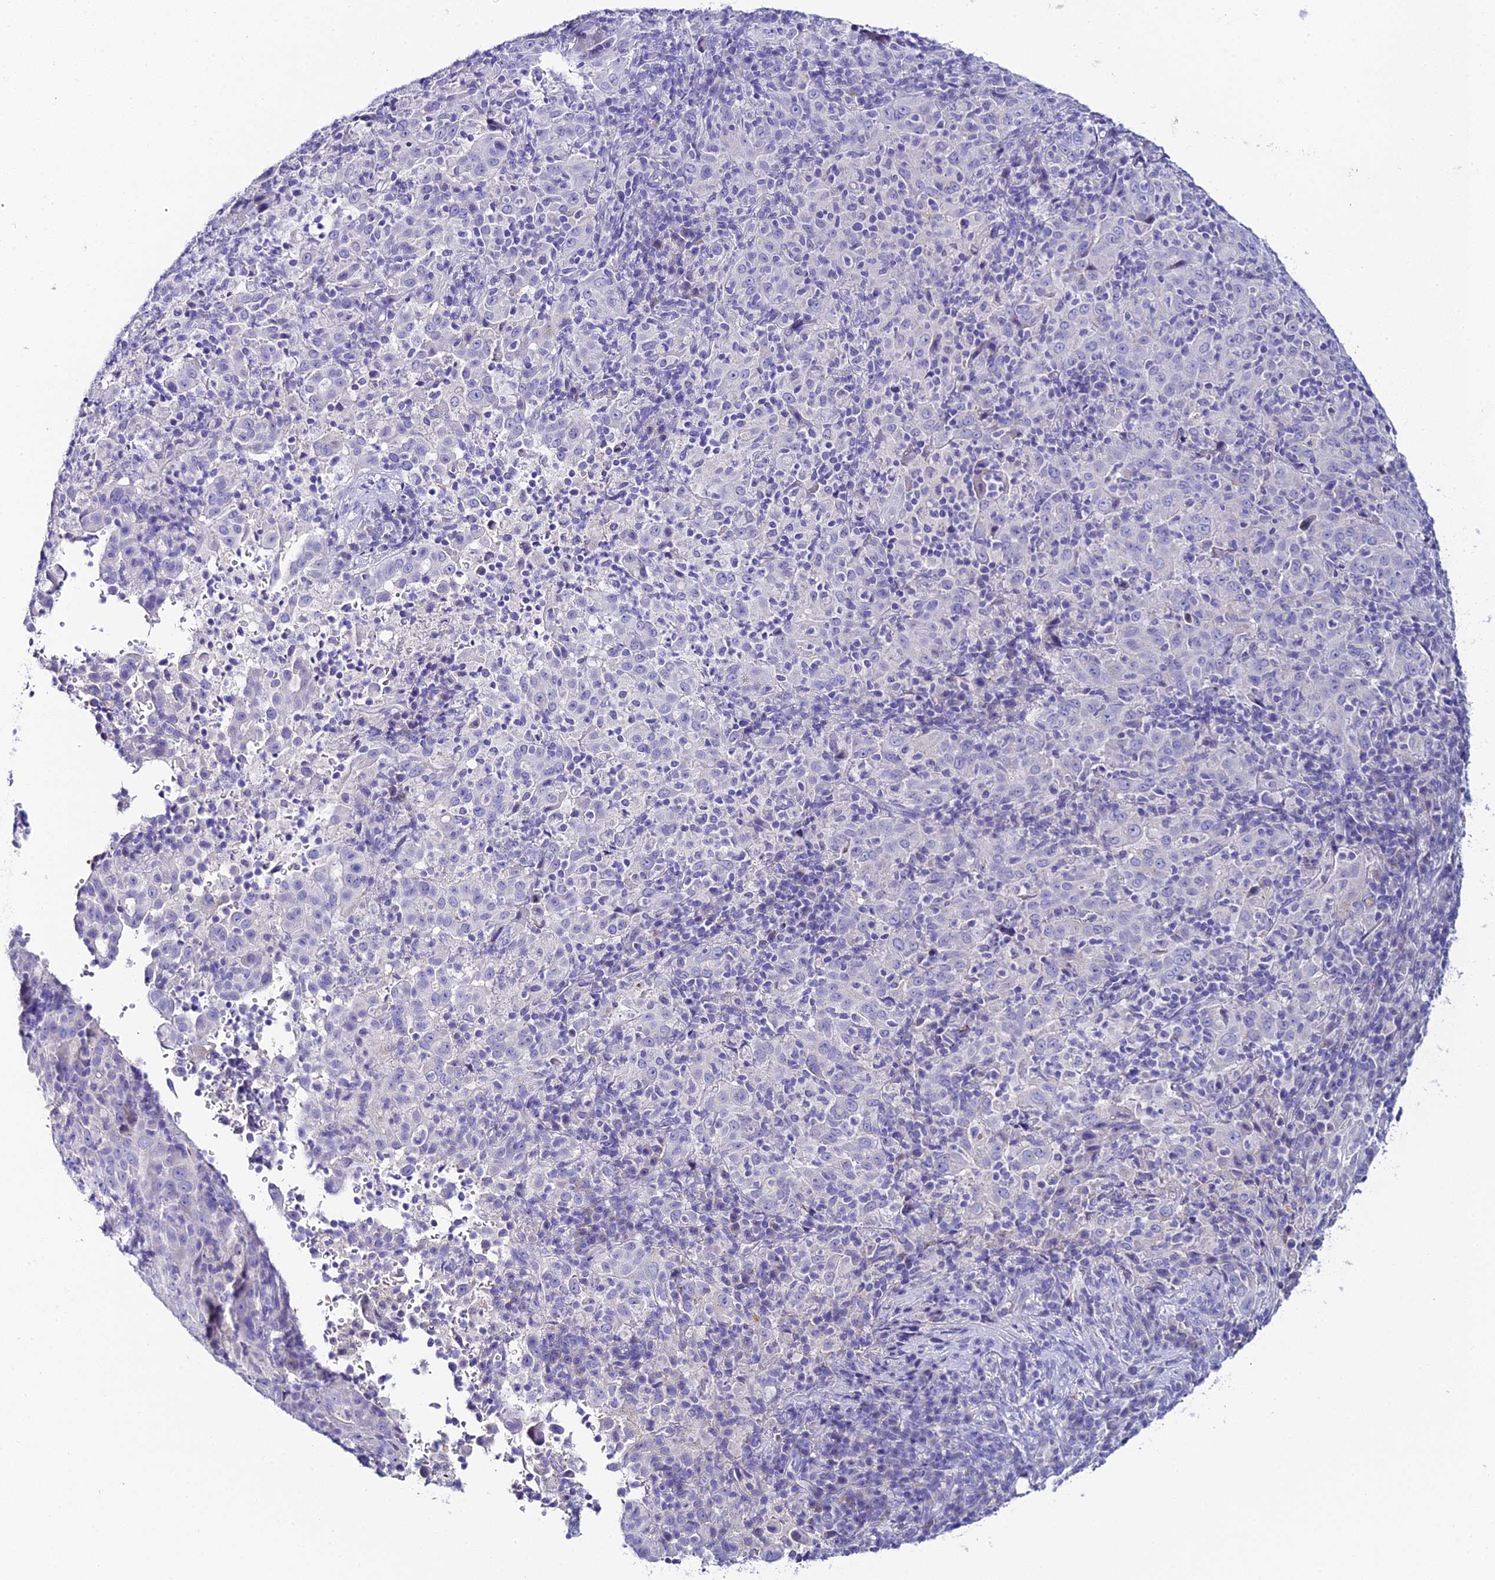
{"staining": {"intensity": "negative", "quantity": "none", "location": "none"}, "tissue": "pancreatic cancer", "cell_type": "Tumor cells", "image_type": "cancer", "snomed": [{"axis": "morphology", "description": "Adenocarcinoma, NOS"}, {"axis": "topography", "description": "Pancreas"}], "caption": "Pancreatic adenocarcinoma was stained to show a protein in brown. There is no significant expression in tumor cells. (Immunohistochemistry (ihc), brightfield microscopy, high magnification).", "gene": "C12orf29", "patient": {"sex": "male", "age": 63}}